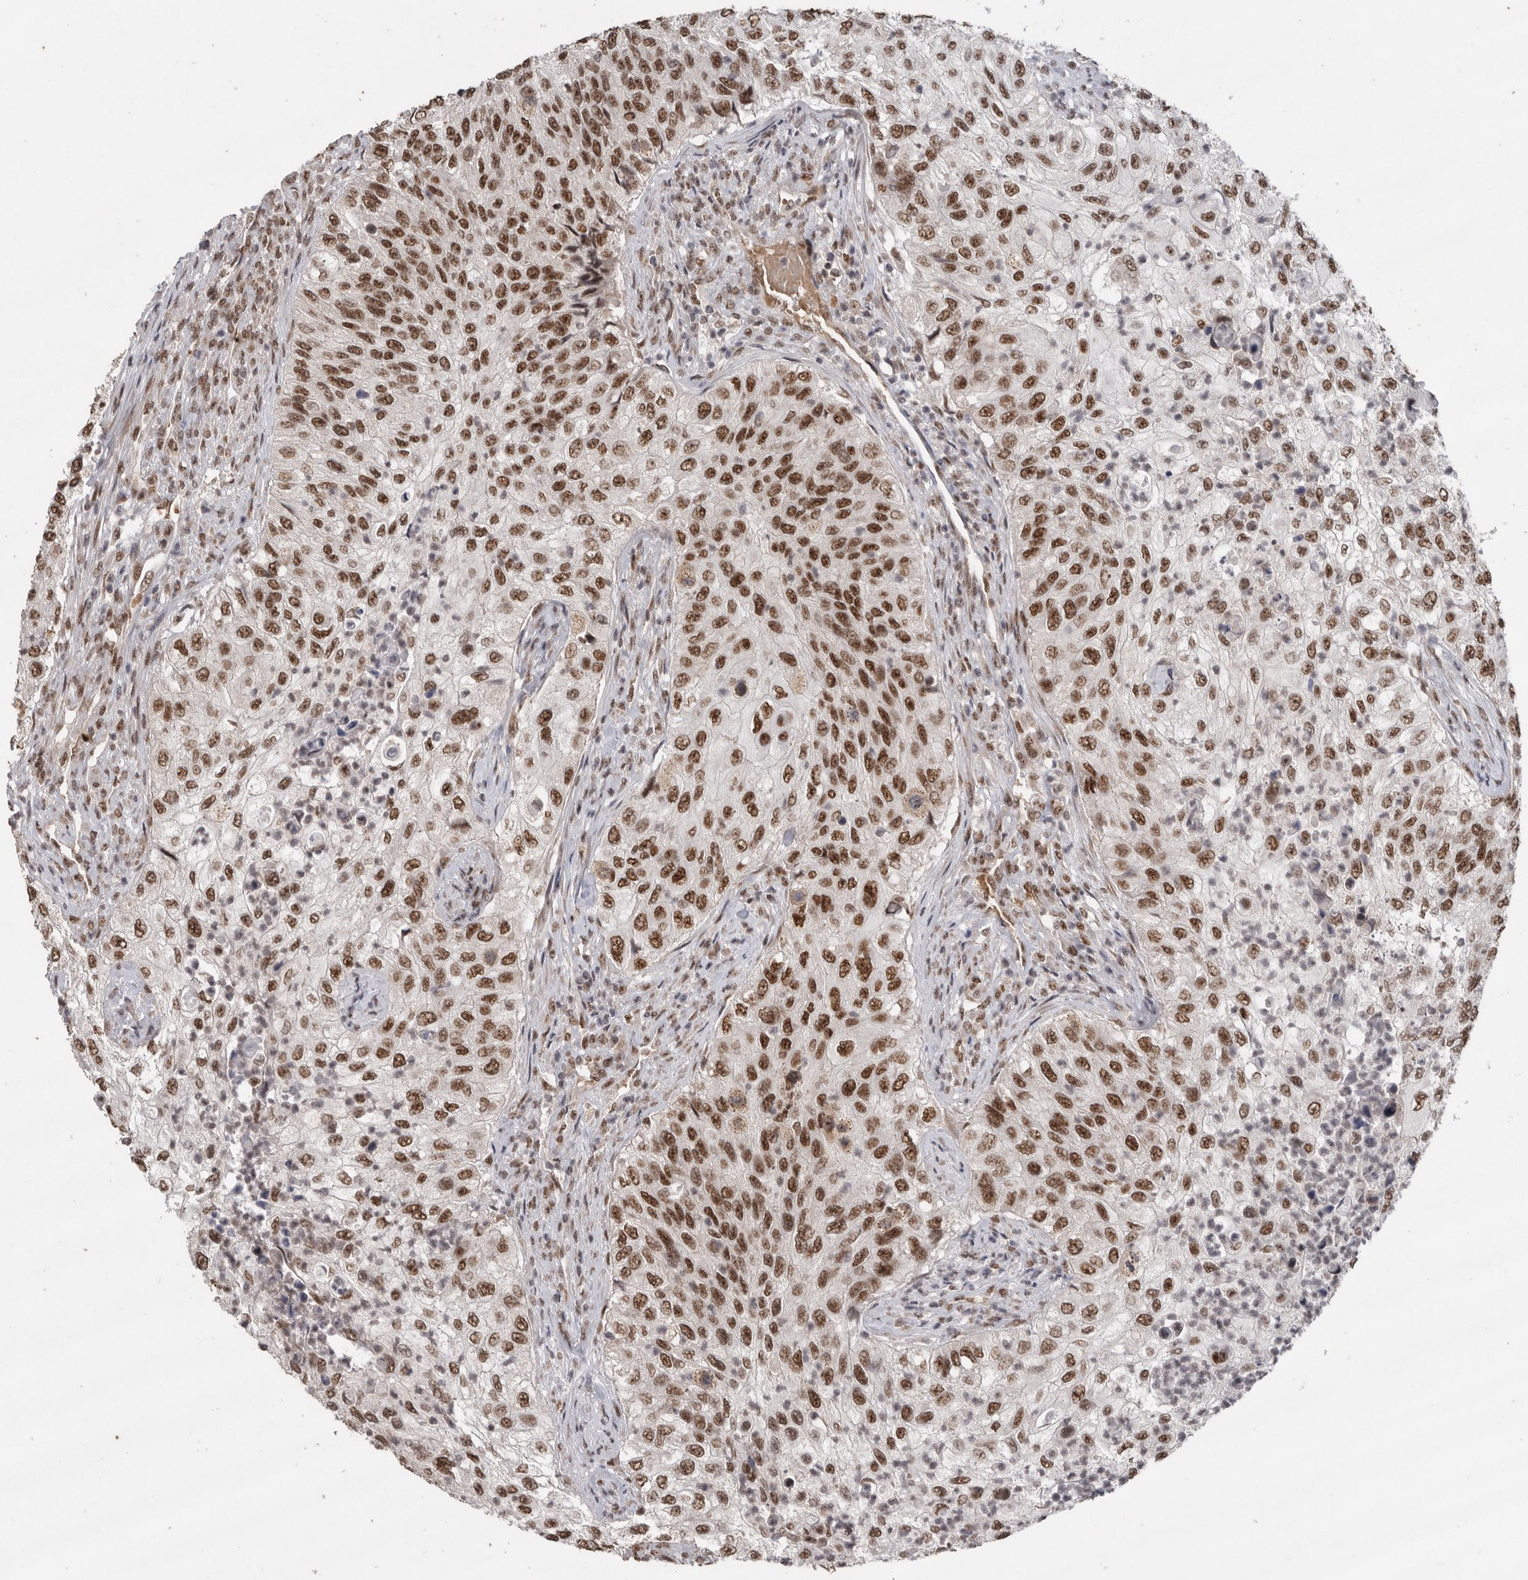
{"staining": {"intensity": "strong", "quantity": ">75%", "location": "nuclear"}, "tissue": "urothelial cancer", "cell_type": "Tumor cells", "image_type": "cancer", "snomed": [{"axis": "morphology", "description": "Urothelial carcinoma, High grade"}, {"axis": "topography", "description": "Urinary bladder"}], "caption": "Immunohistochemistry (DAB) staining of urothelial cancer reveals strong nuclear protein expression in approximately >75% of tumor cells.", "gene": "PPP1R10", "patient": {"sex": "female", "age": 60}}